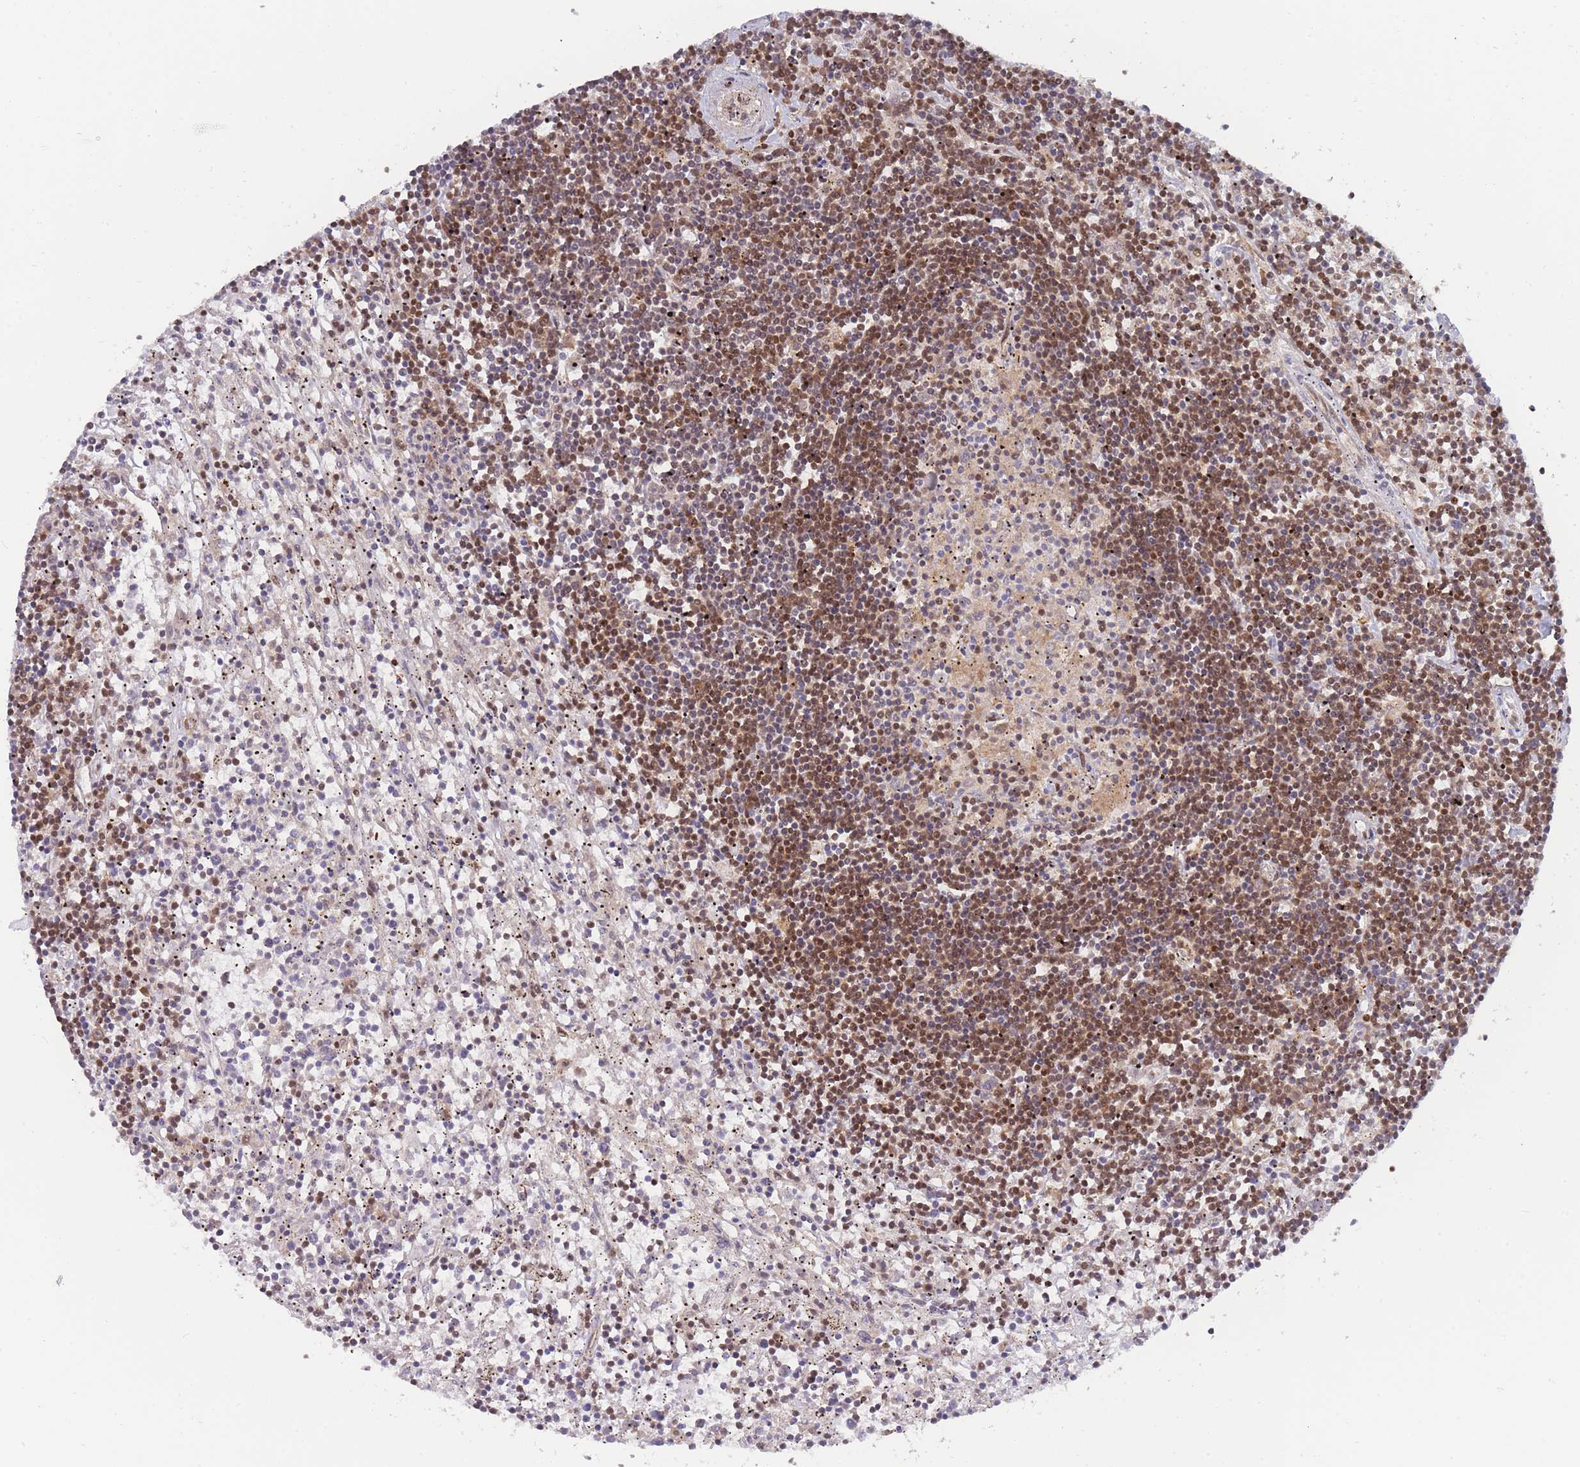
{"staining": {"intensity": "moderate", "quantity": ">75%", "location": "cytoplasmic/membranous,nuclear"}, "tissue": "lymphoma", "cell_type": "Tumor cells", "image_type": "cancer", "snomed": [{"axis": "morphology", "description": "Malignant lymphoma, non-Hodgkin's type, Low grade"}, {"axis": "topography", "description": "Spleen"}], "caption": "Immunohistochemical staining of lymphoma reveals medium levels of moderate cytoplasmic/membranous and nuclear protein expression in approximately >75% of tumor cells.", "gene": "BOD1L1", "patient": {"sex": "male", "age": 76}}